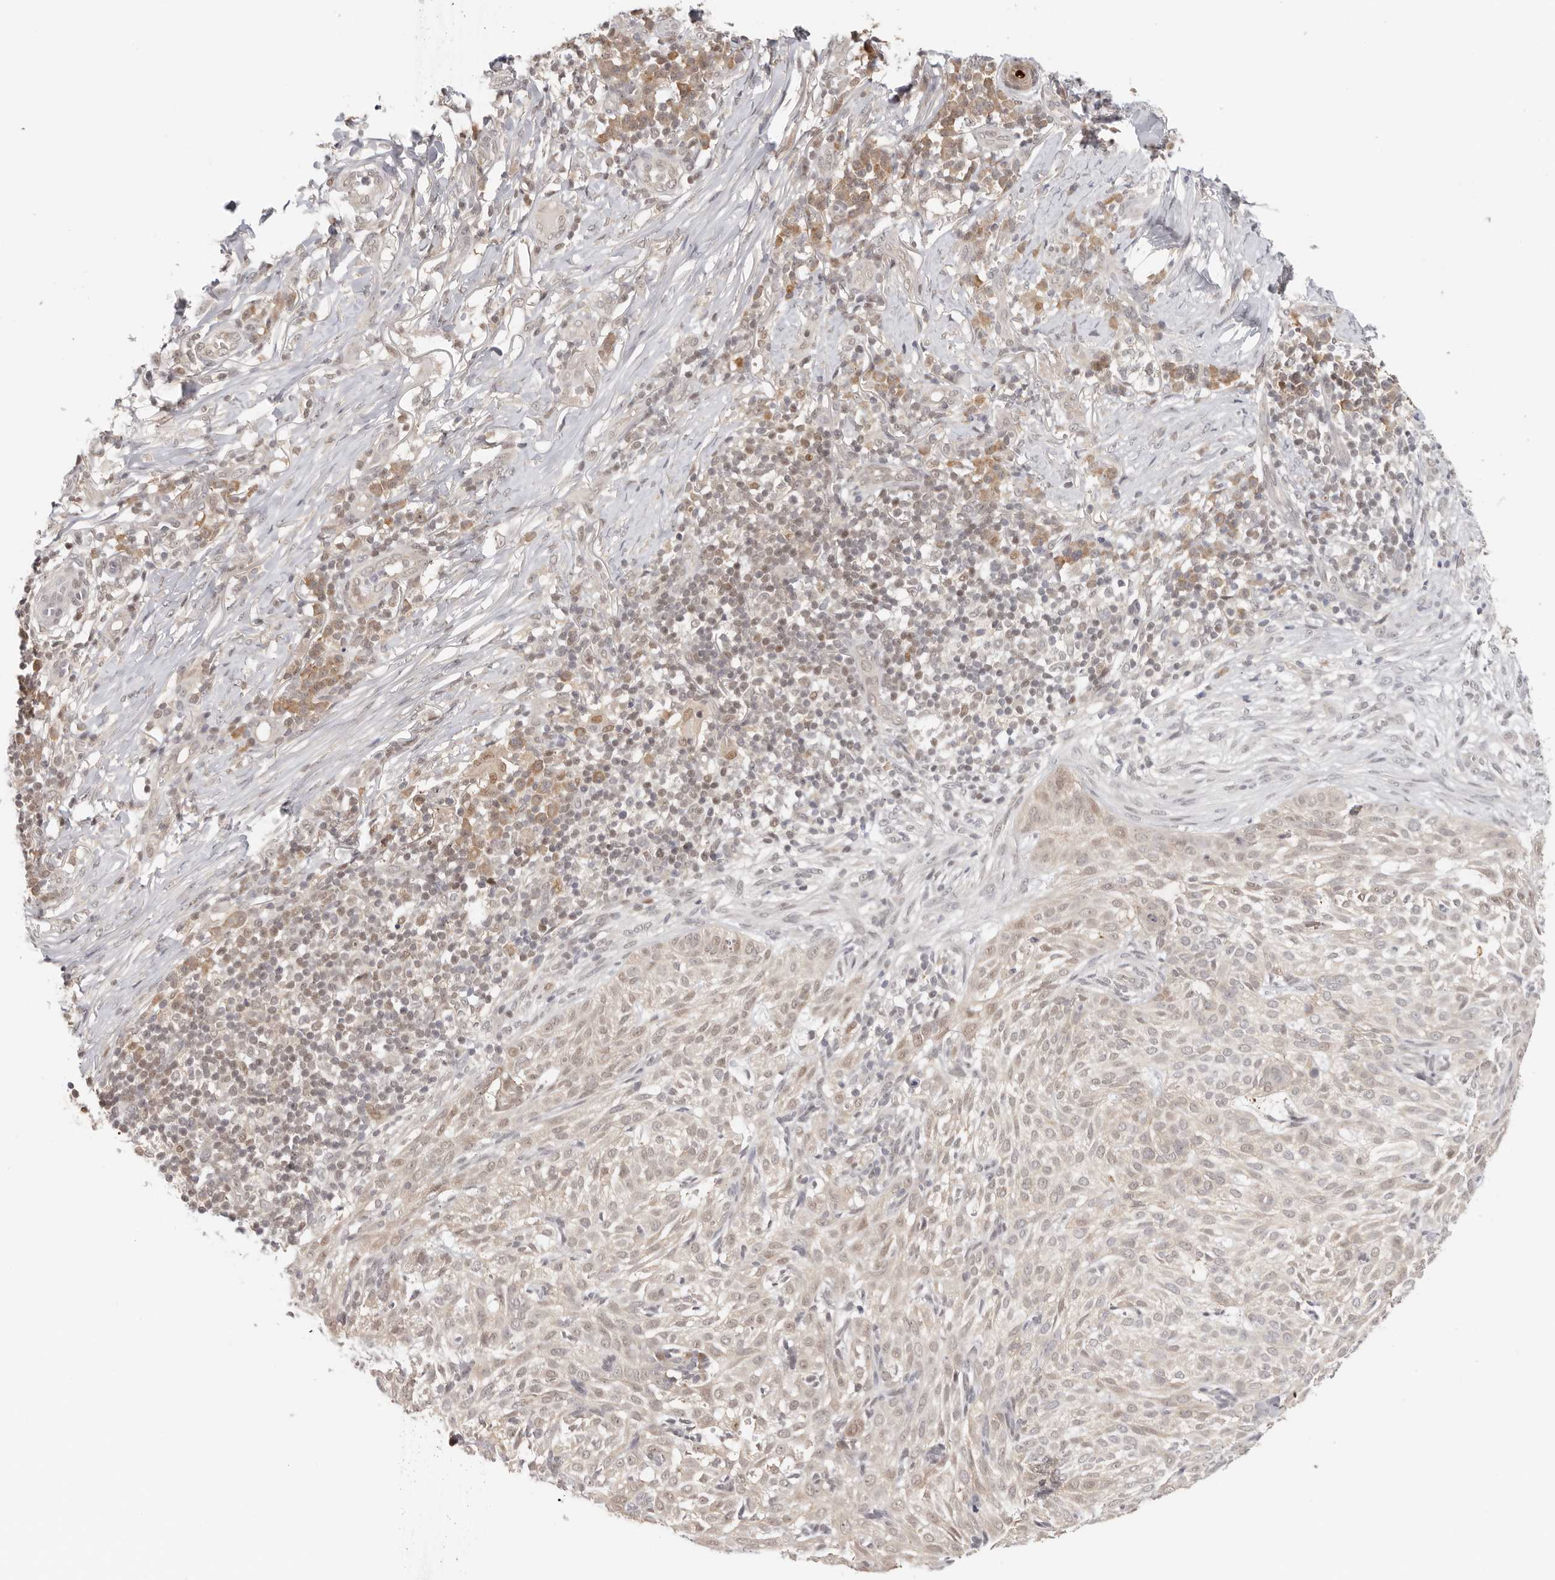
{"staining": {"intensity": "weak", "quantity": "<25%", "location": "cytoplasmic/membranous,nuclear"}, "tissue": "skin cancer", "cell_type": "Tumor cells", "image_type": "cancer", "snomed": [{"axis": "morphology", "description": "Basal cell carcinoma"}, {"axis": "topography", "description": "Skin"}], "caption": "Immunohistochemical staining of human skin basal cell carcinoma reveals no significant positivity in tumor cells.", "gene": "LARP7", "patient": {"sex": "female", "age": 64}}